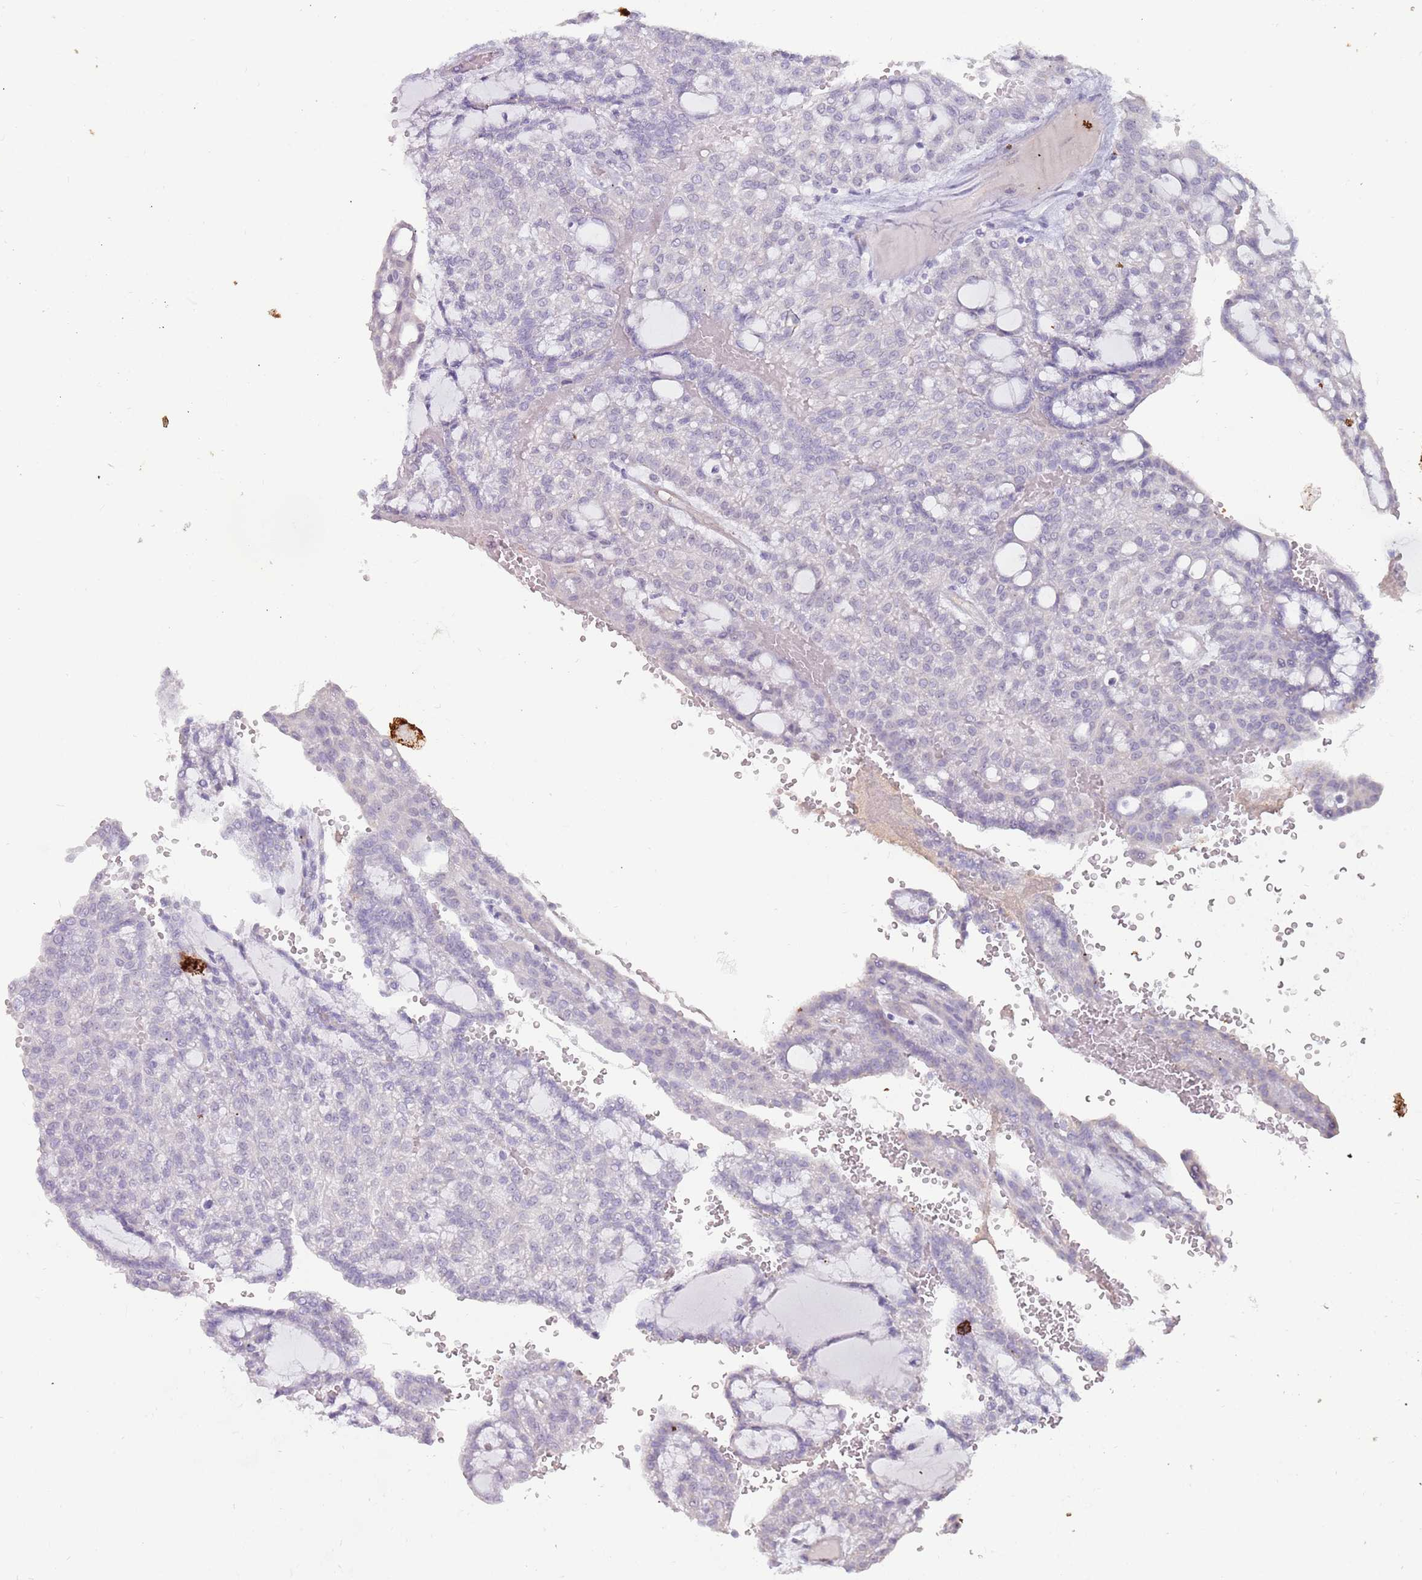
{"staining": {"intensity": "negative", "quantity": "none", "location": "none"}, "tissue": "renal cancer", "cell_type": "Tumor cells", "image_type": "cancer", "snomed": [{"axis": "morphology", "description": "Adenocarcinoma, NOS"}, {"axis": "topography", "description": "Kidney"}], "caption": "An immunohistochemistry photomicrograph of renal cancer is shown. There is no staining in tumor cells of renal cancer.", "gene": "STYK1", "patient": {"sex": "male", "age": 63}}